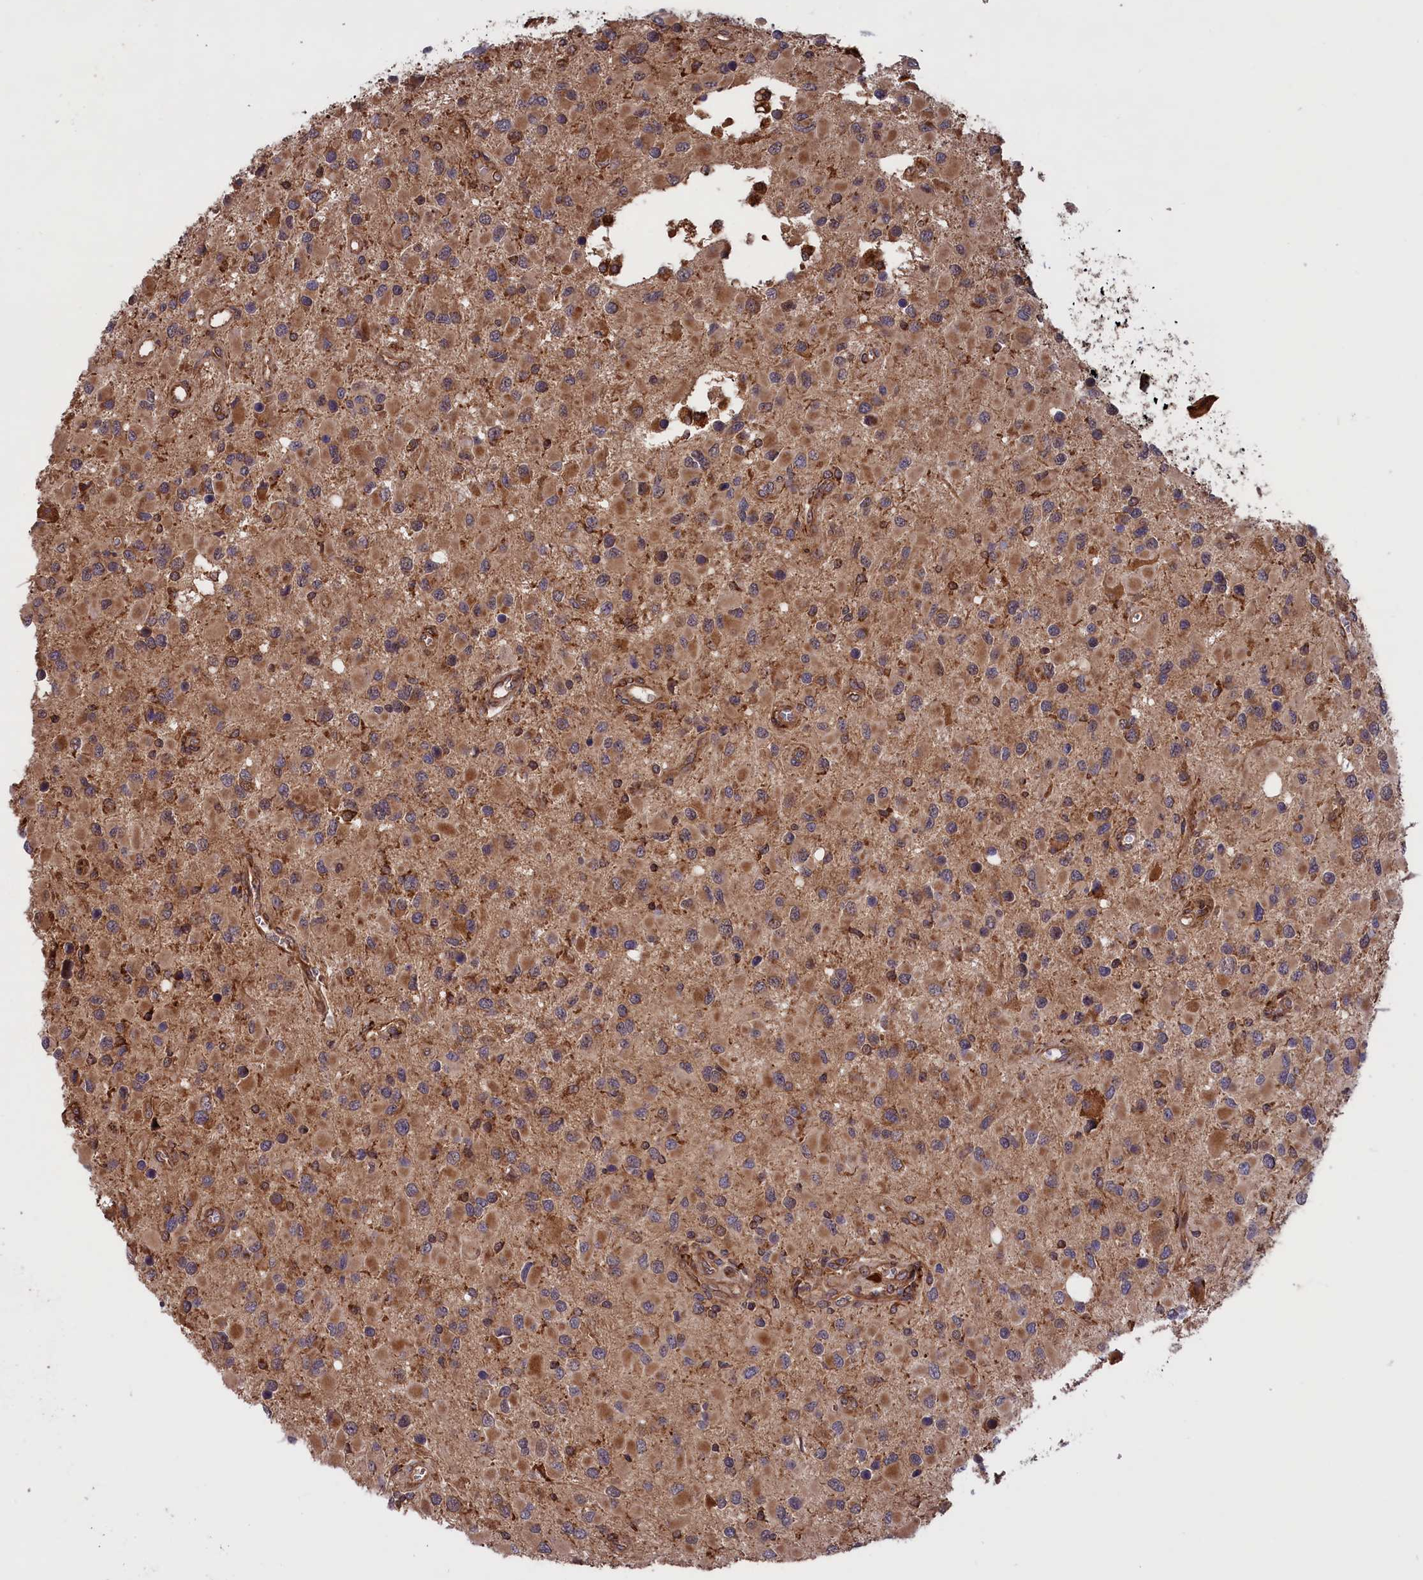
{"staining": {"intensity": "moderate", "quantity": ">75%", "location": "cytoplasmic/membranous"}, "tissue": "glioma", "cell_type": "Tumor cells", "image_type": "cancer", "snomed": [{"axis": "morphology", "description": "Glioma, malignant, High grade"}, {"axis": "topography", "description": "Brain"}], "caption": "A brown stain shows moderate cytoplasmic/membranous positivity of a protein in human glioma tumor cells.", "gene": "PLA2G4C", "patient": {"sex": "male", "age": 53}}